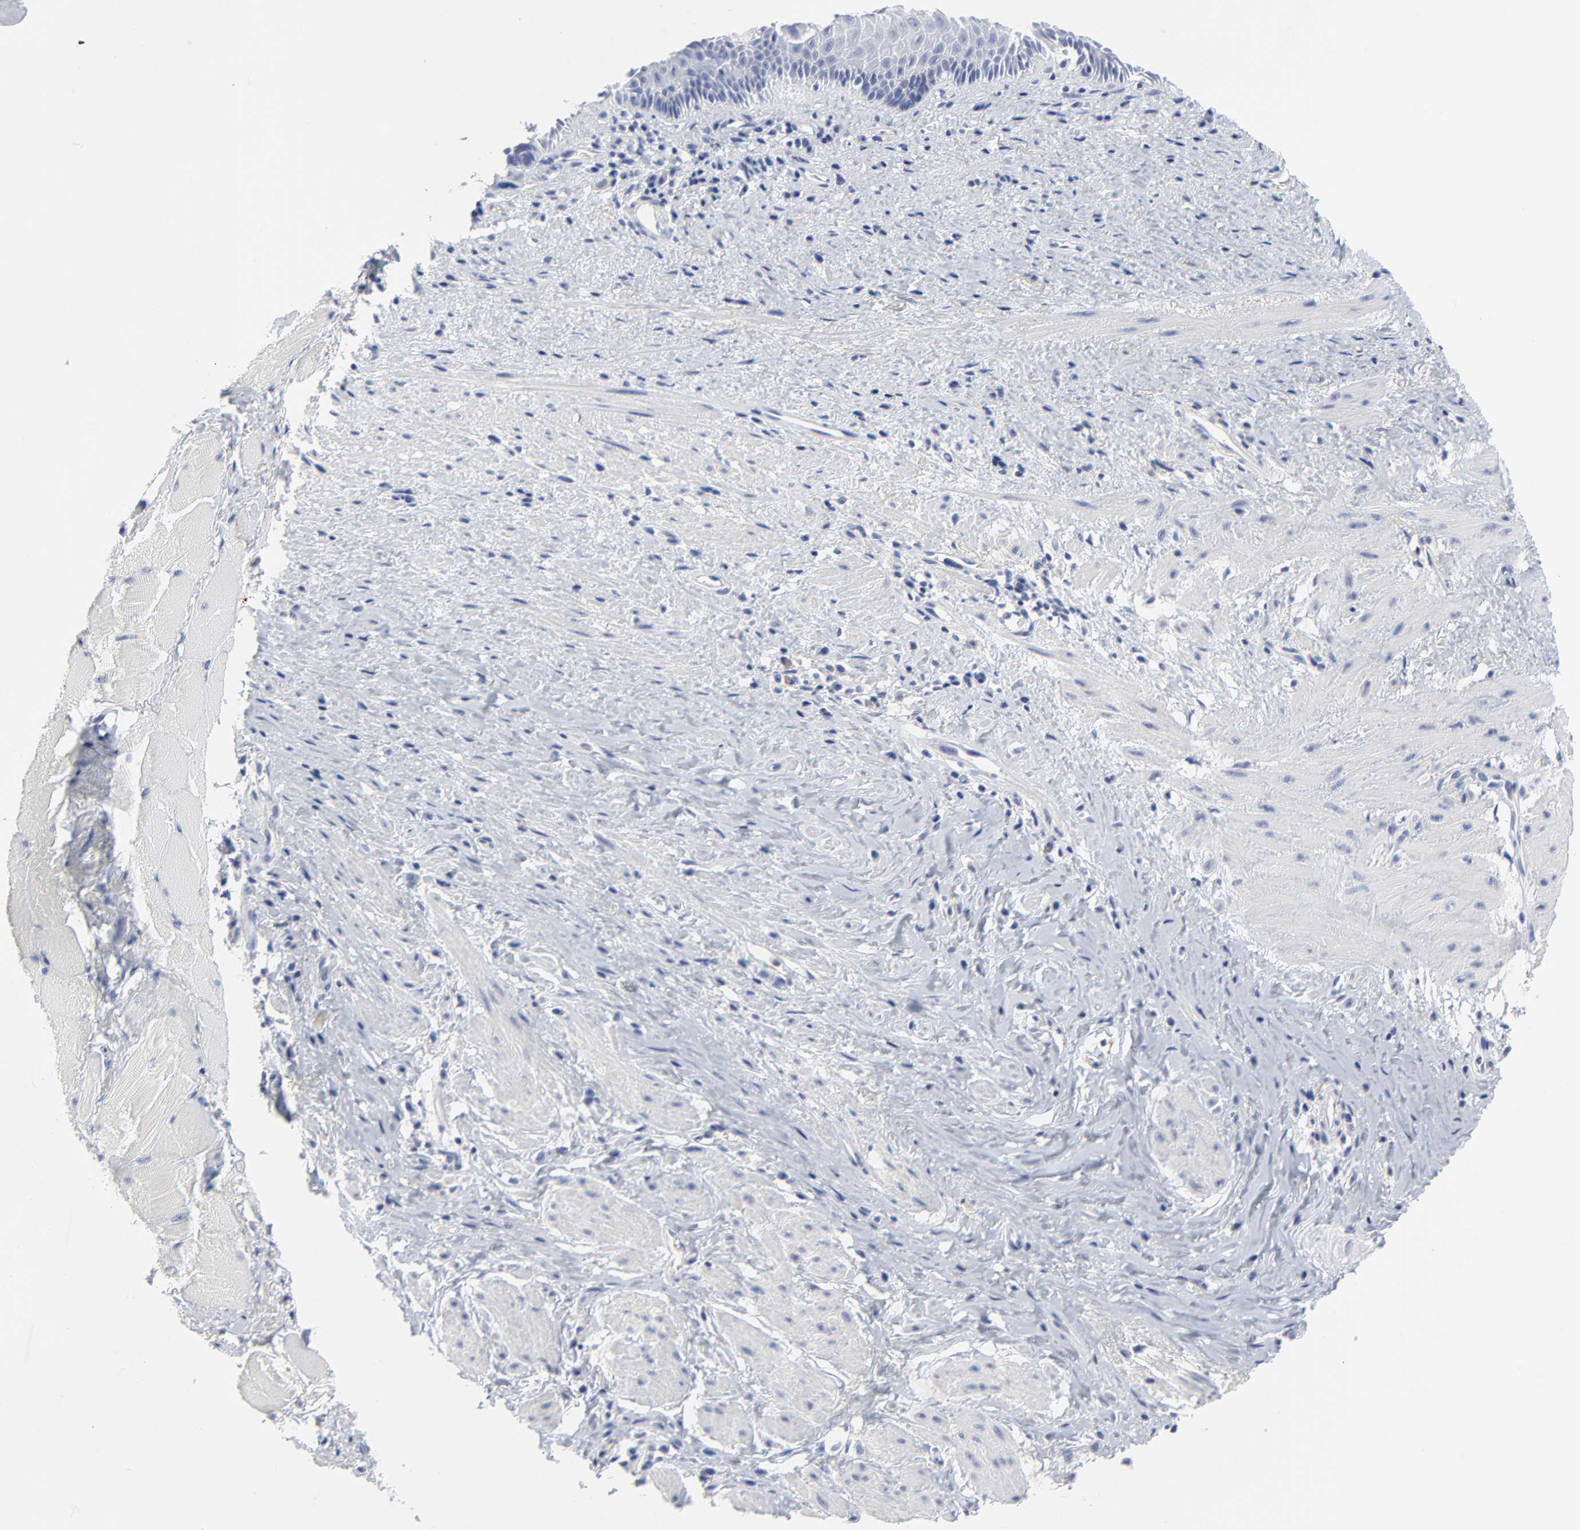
{"staining": {"intensity": "negative", "quantity": "none", "location": "none"}, "tissue": "esophagus", "cell_type": "Squamous epithelial cells", "image_type": "normal", "snomed": [{"axis": "morphology", "description": "Normal tissue, NOS"}, {"axis": "topography", "description": "Esophagus"}], "caption": "High magnification brightfield microscopy of benign esophagus stained with DAB (brown) and counterstained with hematoxylin (blue): squamous epithelial cells show no significant staining. (Immunohistochemistry, brightfield microscopy, high magnification).", "gene": "CLEC4G", "patient": {"sex": "female", "age": 61}}